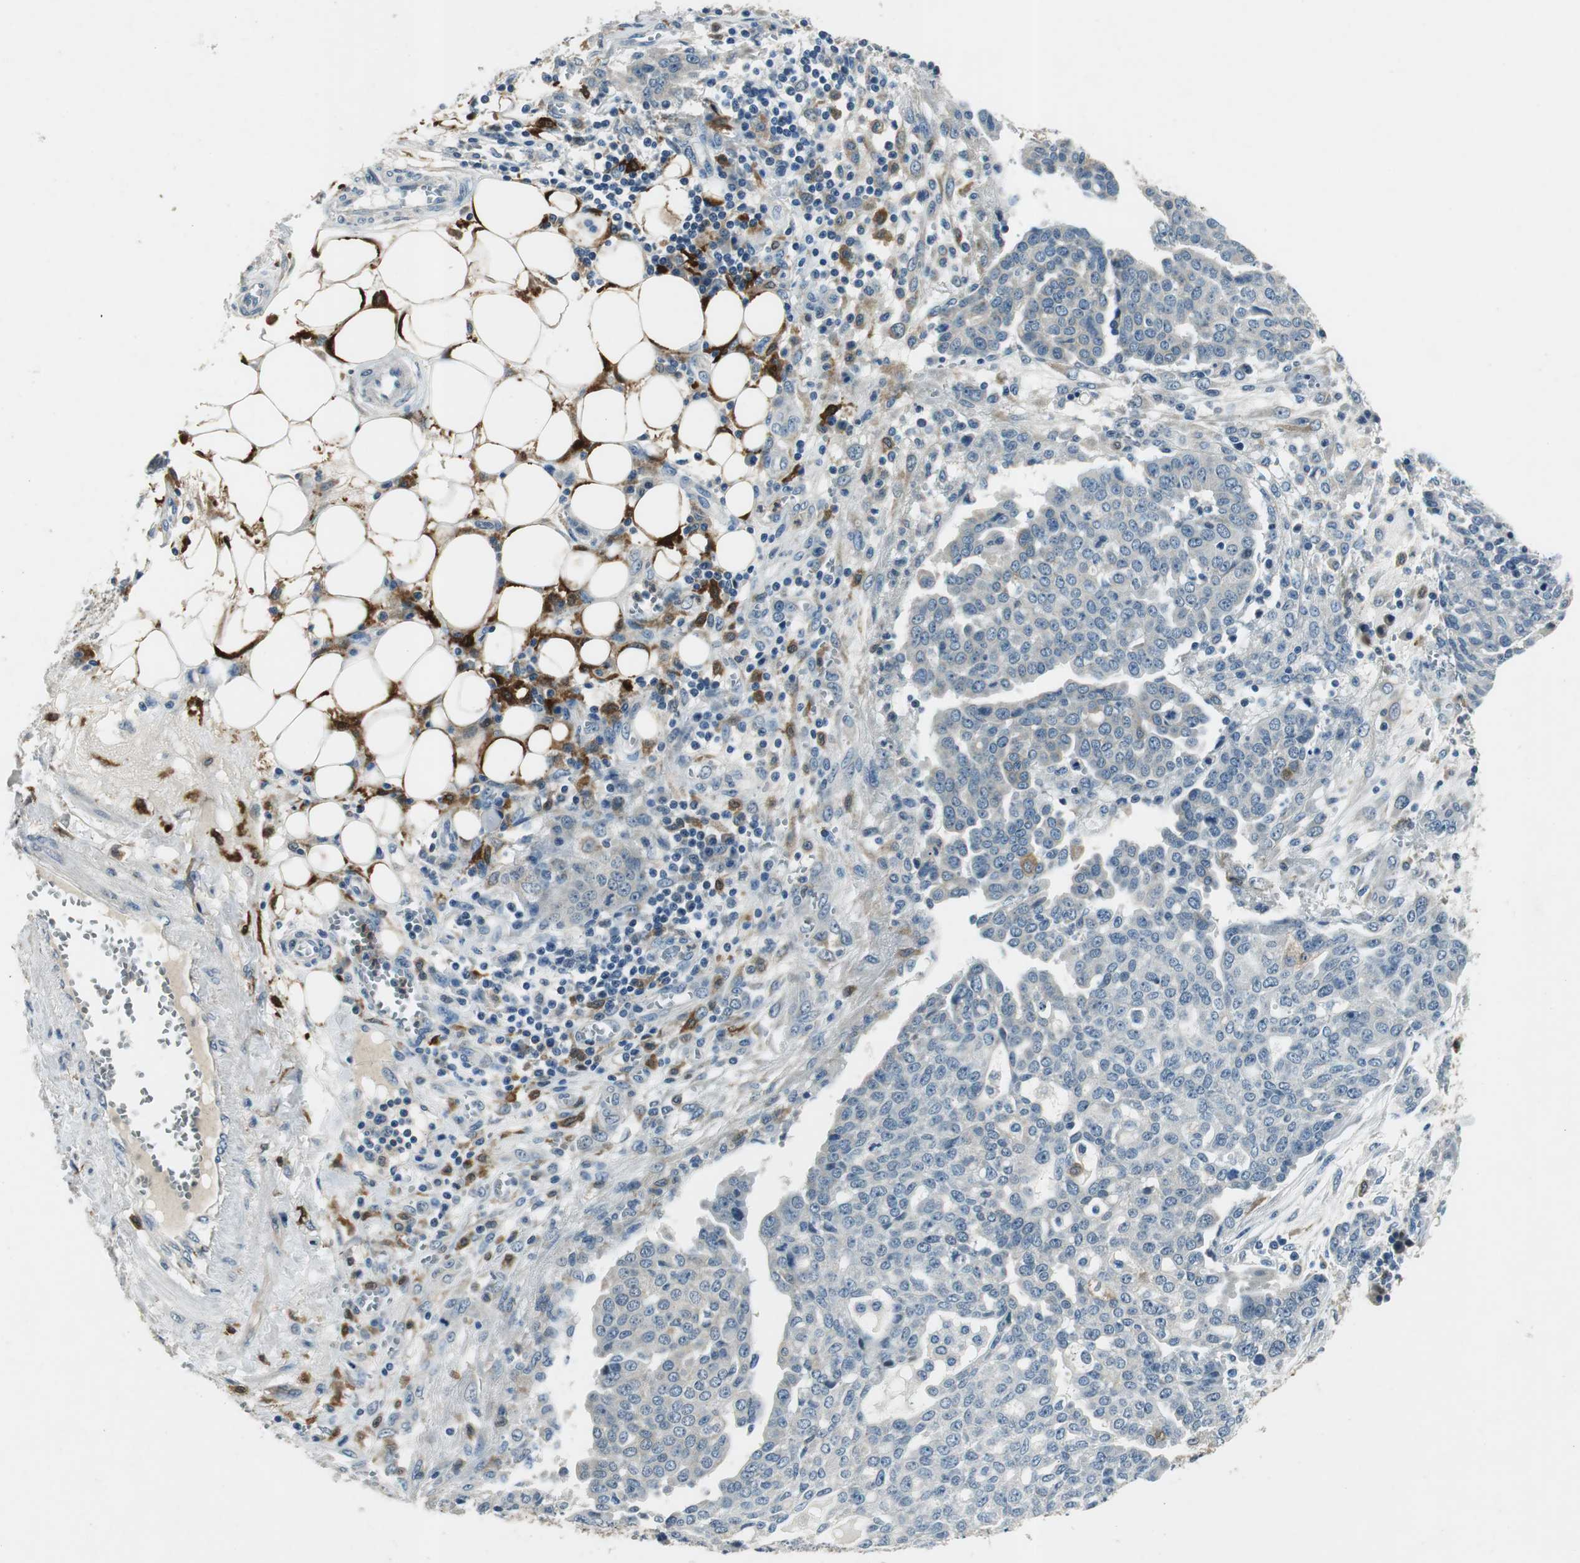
{"staining": {"intensity": "negative", "quantity": "none", "location": "none"}, "tissue": "ovarian cancer", "cell_type": "Tumor cells", "image_type": "cancer", "snomed": [{"axis": "morphology", "description": "Cystadenocarcinoma, serous, NOS"}, {"axis": "topography", "description": "Soft tissue"}, {"axis": "topography", "description": "Ovary"}], "caption": "This micrograph is of ovarian cancer stained with immunohistochemistry to label a protein in brown with the nuclei are counter-stained blue. There is no staining in tumor cells. (DAB immunohistochemistry with hematoxylin counter stain).", "gene": "ME1", "patient": {"sex": "female", "age": 57}}